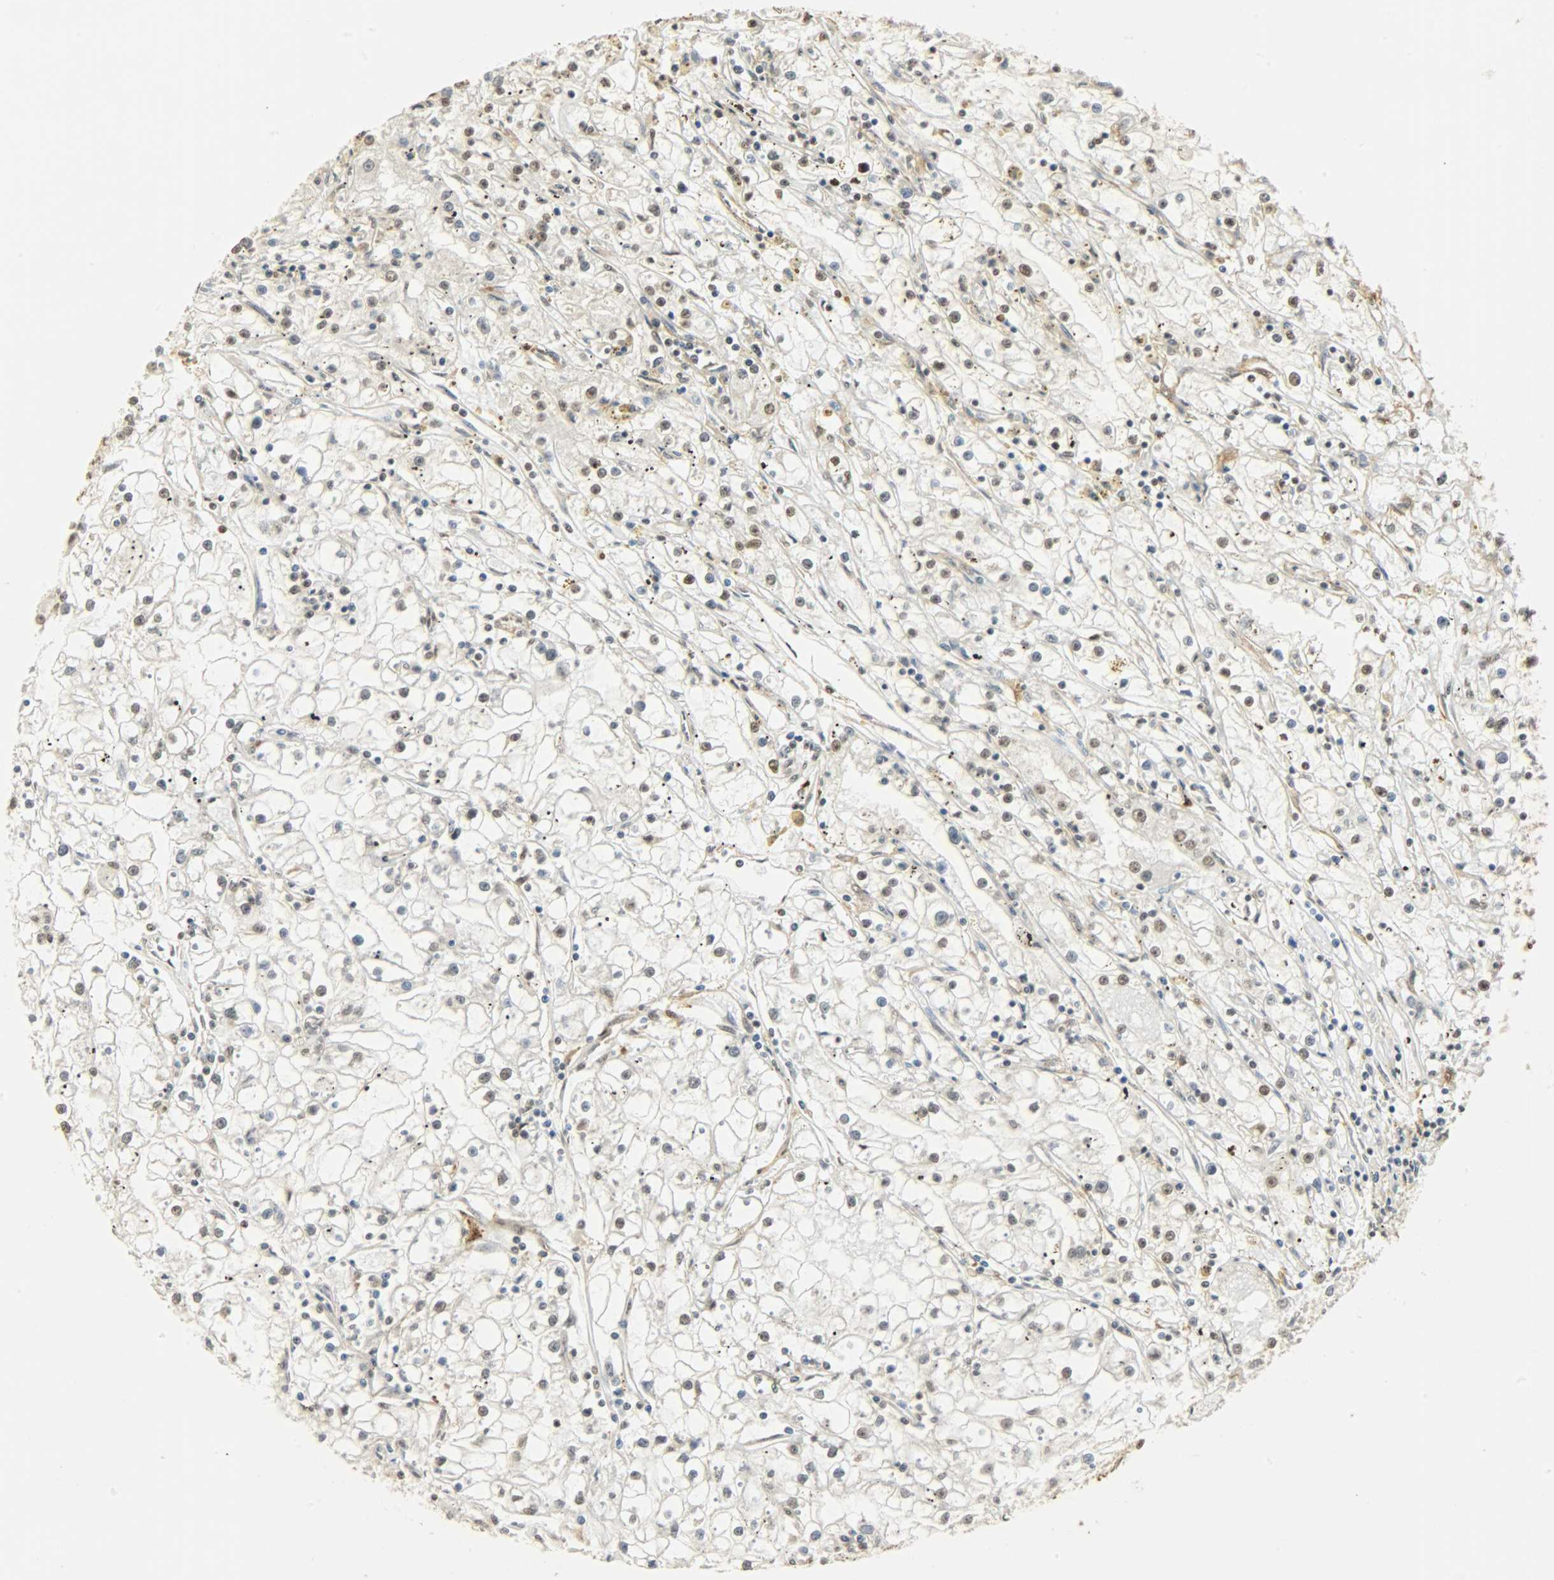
{"staining": {"intensity": "weak", "quantity": "<25%", "location": "nuclear"}, "tissue": "renal cancer", "cell_type": "Tumor cells", "image_type": "cancer", "snomed": [{"axis": "morphology", "description": "Adenocarcinoma, NOS"}, {"axis": "topography", "description": "Kidney"}], "caption": "Renal cancer stained for a protein using immunohistochemistry displays no staining tumor cells.", "gene": "NGFR", "patient": {"sex": "male", "age": 56}}